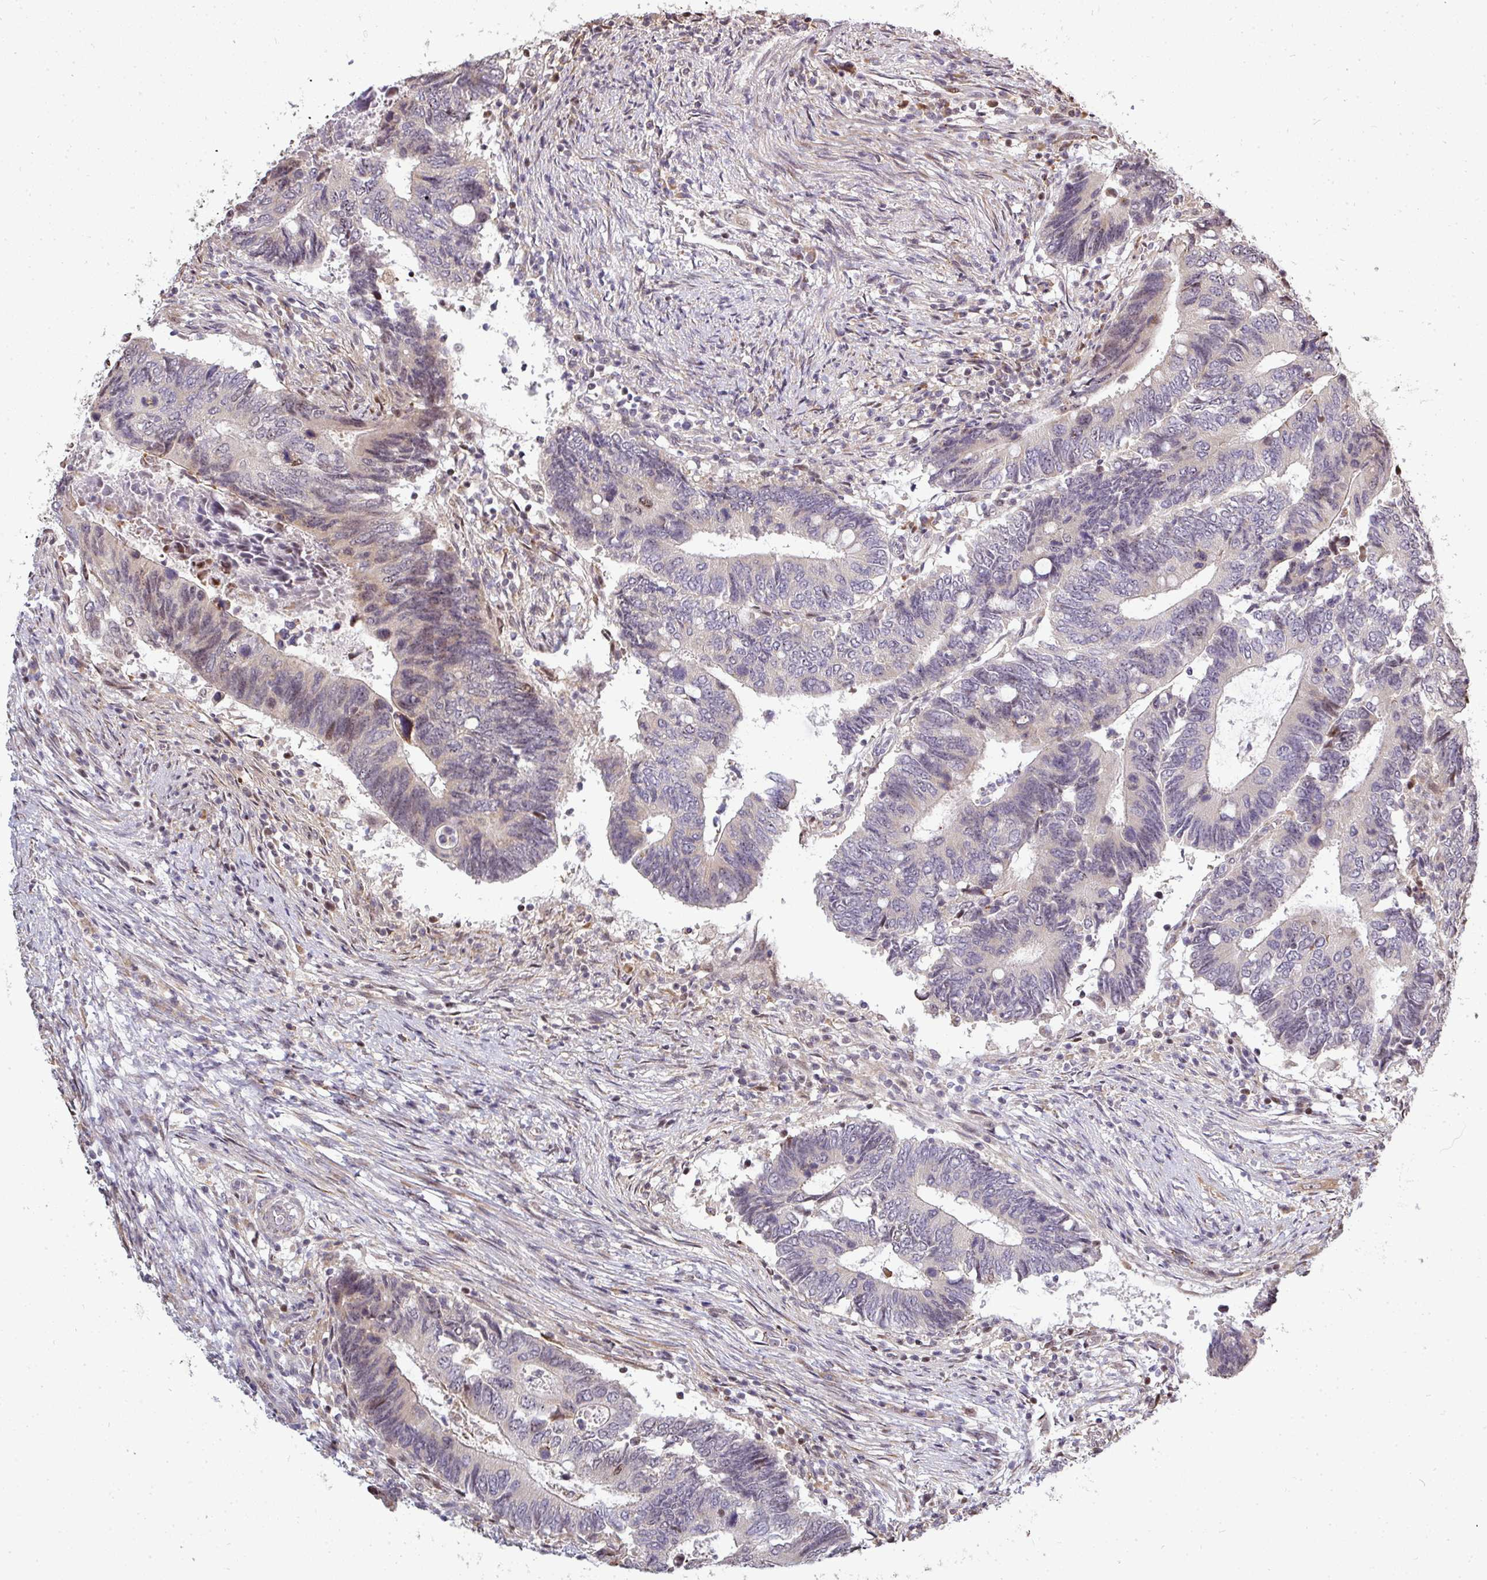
{"staining": {"intensity": "negative", "quantity": "none", "location": "none"}, "tissue": "colorectal cancer", "cell_type": "Tumor cells", "image_type": "cancer", "snomed": [{"axis": "morphology", "description": "Adenocarcinoma, NOS"}, {"axis": "topography", "description": "Colon"}], "caption": "Tumor cells are negative for brown protein staining in colorectal cancer.", "gene": "PATZ1", "patient": {"sex": "male", "age": 87}}